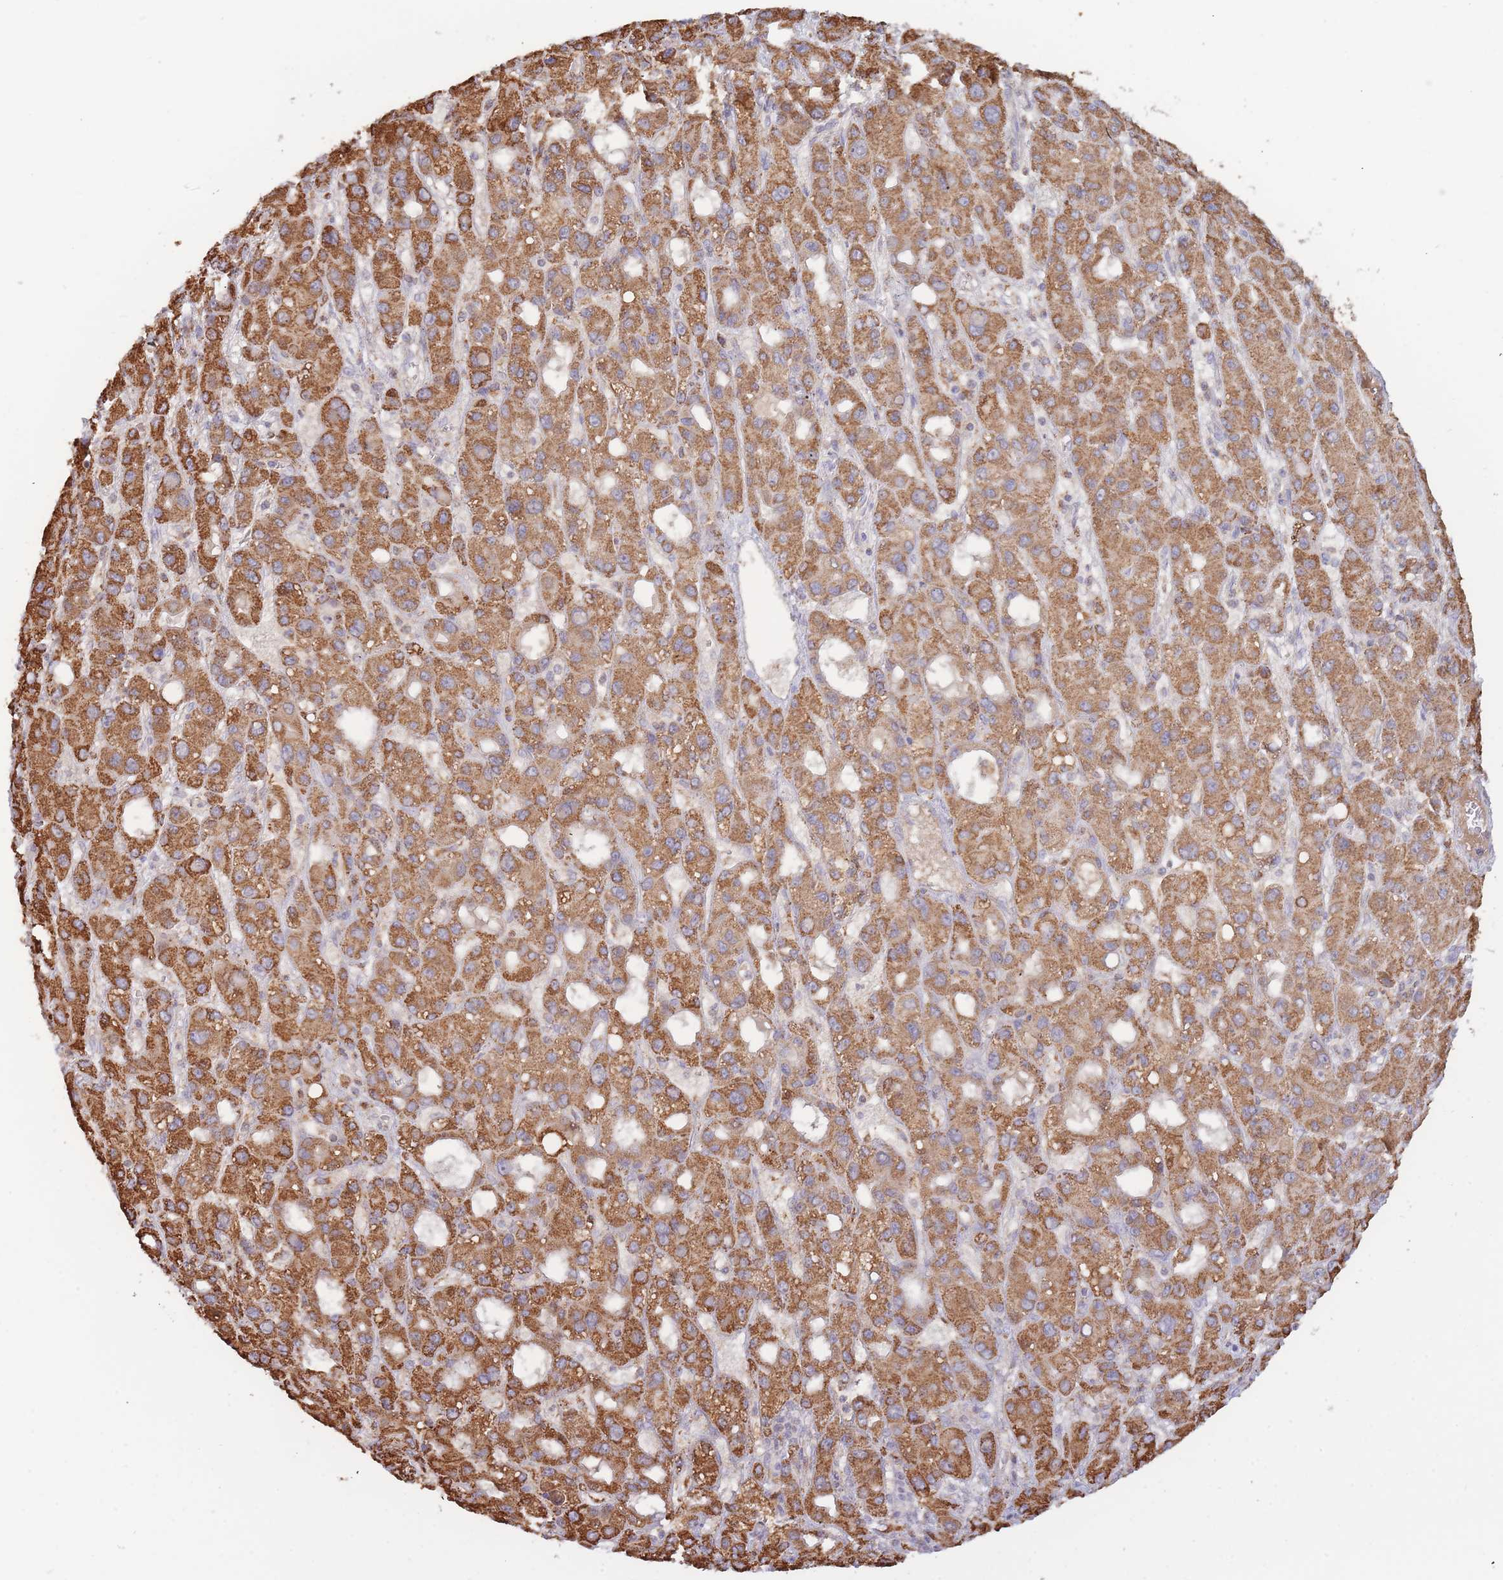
{"staining": {"intensity": "strong", "quantity": ">75%", "location": "cytoplasmic/membranous"}, "tissue": "liver cancer", "cell_type": "Tumor cells", "image_type": "cancer", "snomed": [{"axis": "morphology", "description": "Carcinoma, Hepatocellular, NOS"}, {"axis": "topography", "description": "Liver"}], "caption": "DAB immunohistochemical staining of human liver hepatocellular carcinoma displays strong cytoplasmic/membranous protein expression in approximately >75% of tumor cells.", "gene": "MRPL17", "patient": {"sex": "male", "age": 55}}